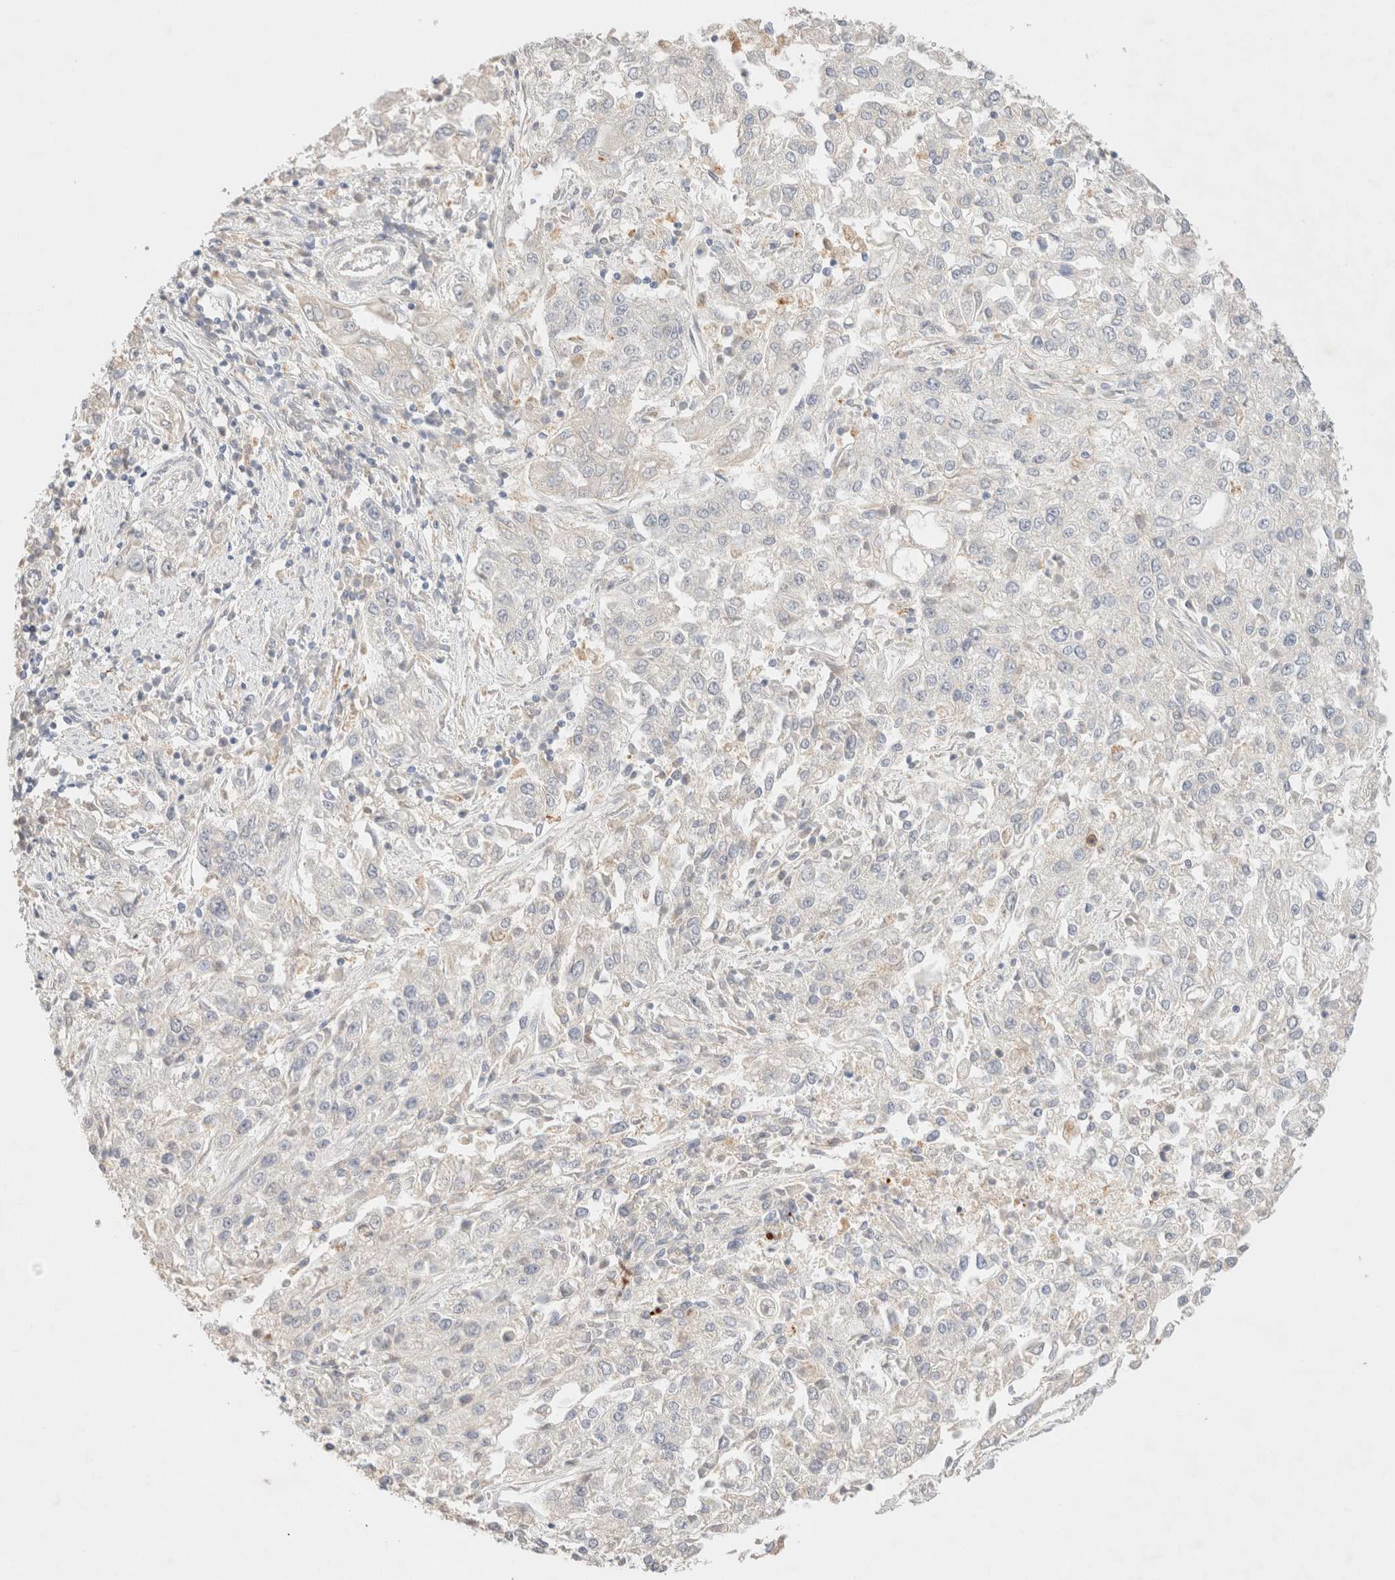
{"staining": {"intensity": "negative", "quantity": "none", "location": "none"}, "tissue": "endometrial cancer", "cell_type": "Tumor cells", "image_type": "cancer", "snomed": [{"axis": "morphology", "description": "Adenocarcinoma, NOS"}, {"axis": "topography", "description": "Endometrium"}], "caption": "A high-resolution image shows immunohistochemistry (IHC) staining of adenocarcinoma (endometrial), which displays no significant expression in tumor cells.", "gene": "SNTB1", "patient": {"sex": "female", "age": 49}}